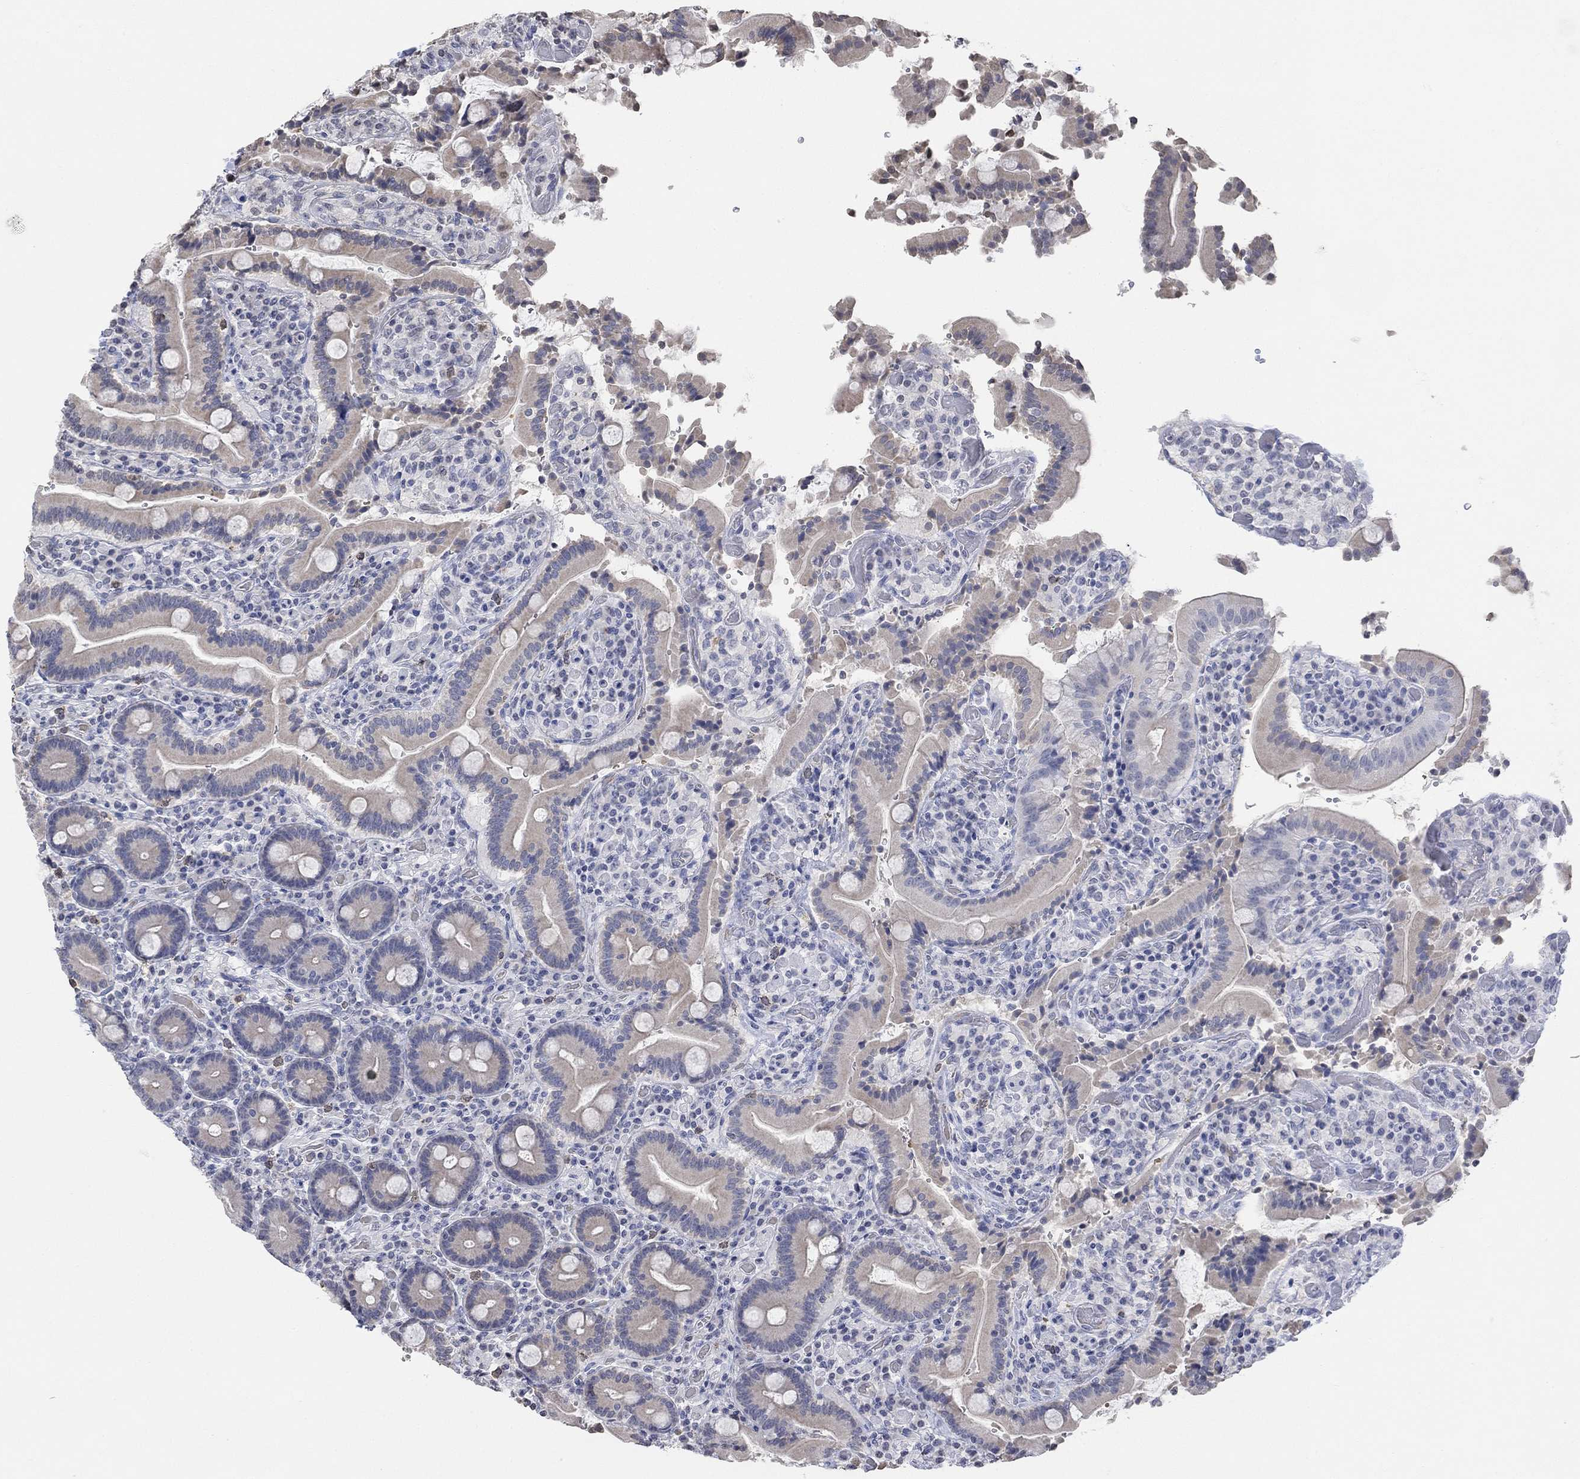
{"staining": {"intensity": "negative", "quantity": "none", "location": "none"}, "tissue": "duodenum", "cell_type": "Glandular cells", "image_type": "normal", "snomed": [{"axis": "morphology", "description": "Normal tissue, NOS"}, {"axis": "topography", "description": "Duodenum"}], "caption": "DAB immunohistochemical staining of benign human duodenum reveals no significant positivity in glandular cells. Brightfield microscopy of immunohistochemistry (IHC) stained with DAB (brown) and hematoxylin (blue), captured at high magnification.", "gene": "TMEM255A", "patient": {"sex": "female", "age": 62}}